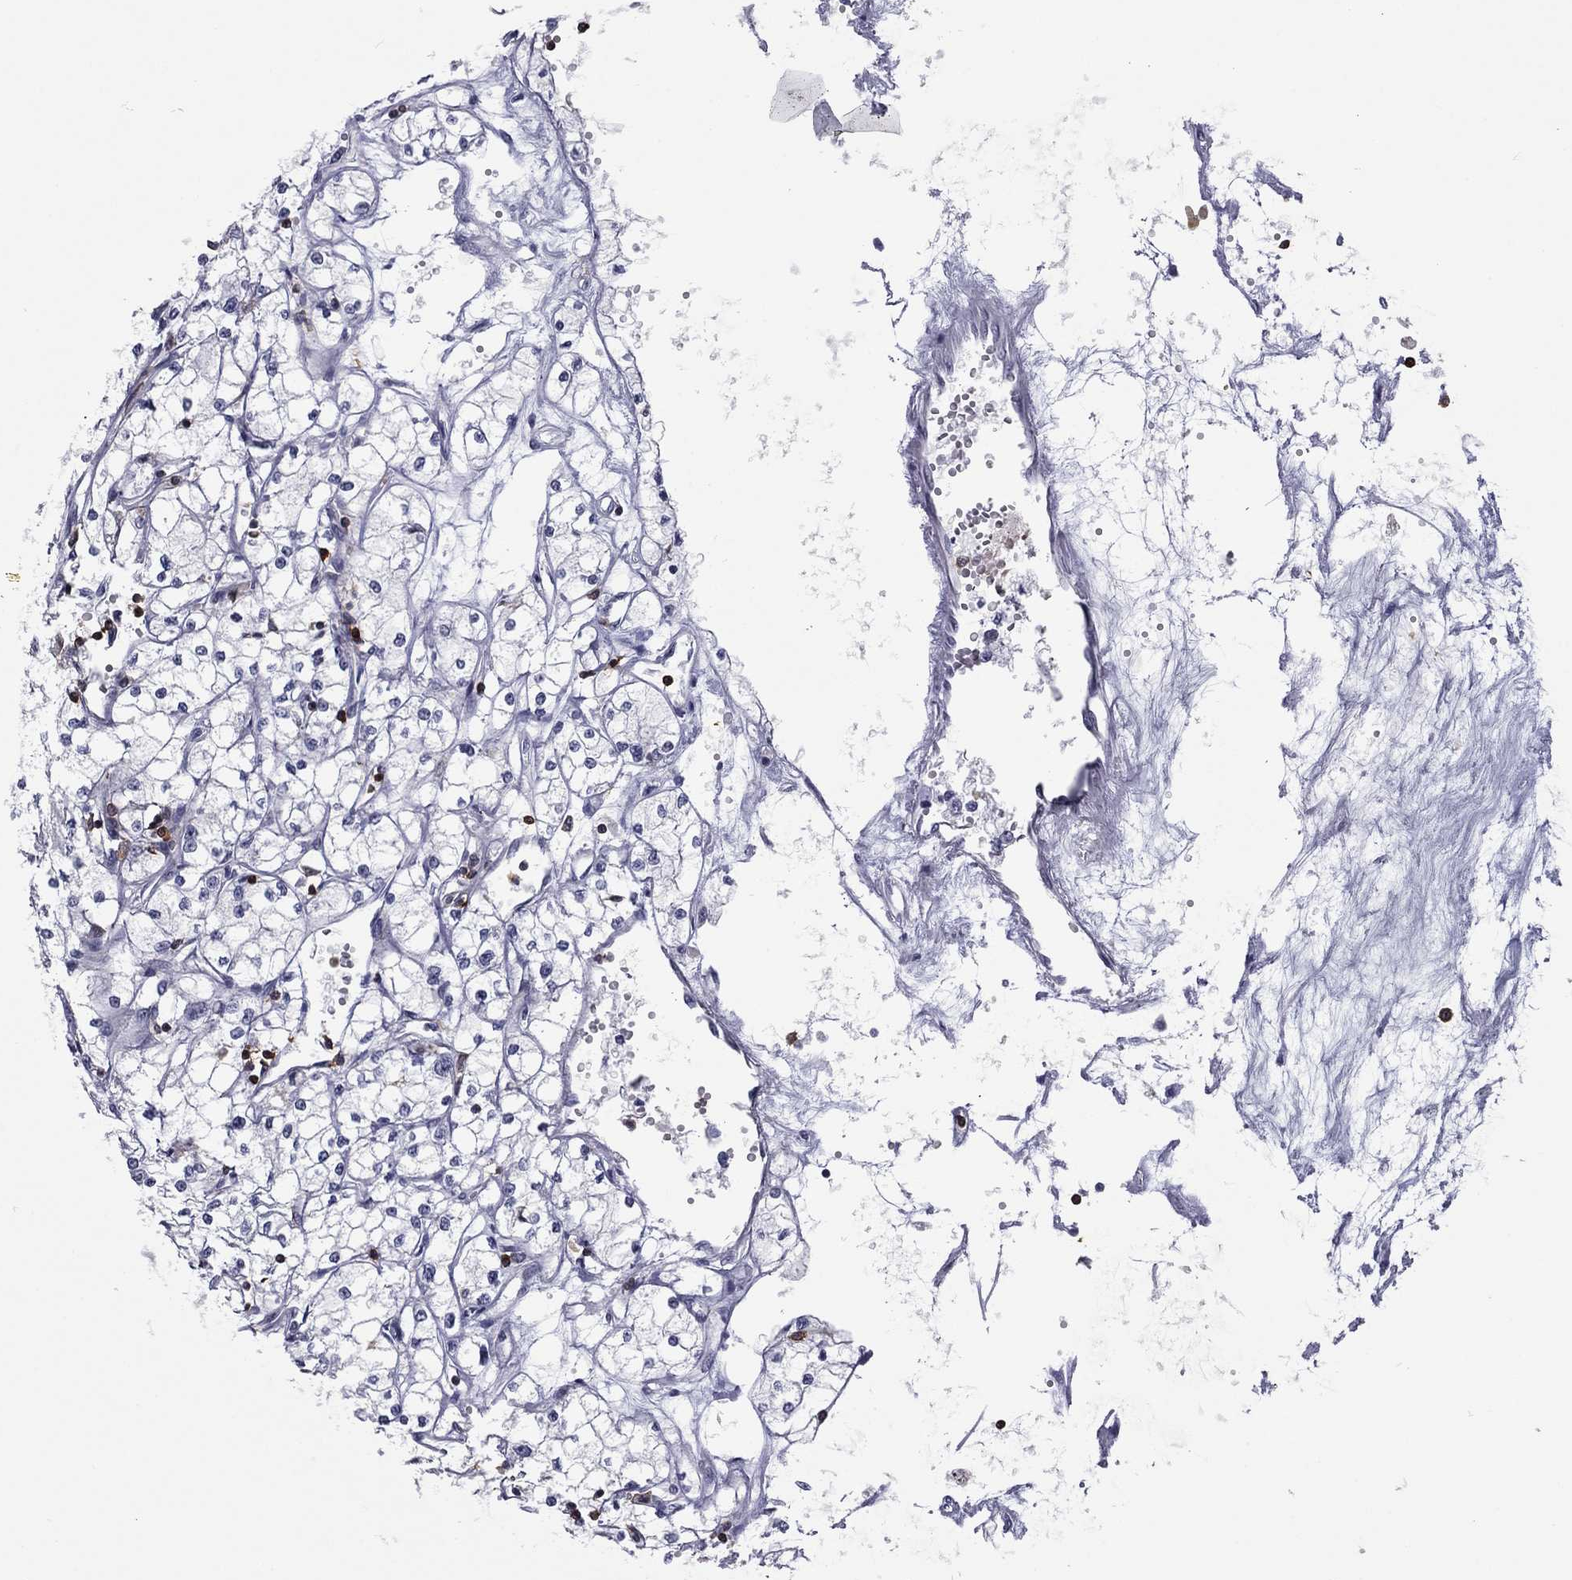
{"staining": {"intensity": "negative", "quantity": "none", "location": "none"}, "tissue": "renal cancer", "cell_type": "Tumor cells", "image_type": "cancer", "snomed": [{"axis": "morphology", "description": "Adenocarcinoma, NOS"}, {"axis": "topography", "description": "Kidney"}], "caption": "This is an immunohistochemistry photomicrograph of renal cancer (adenocarcinoma). There is no expression in tumor cells.", "gene": "ARHGAP27", "patient": {"sex": "male", "age": 67}}